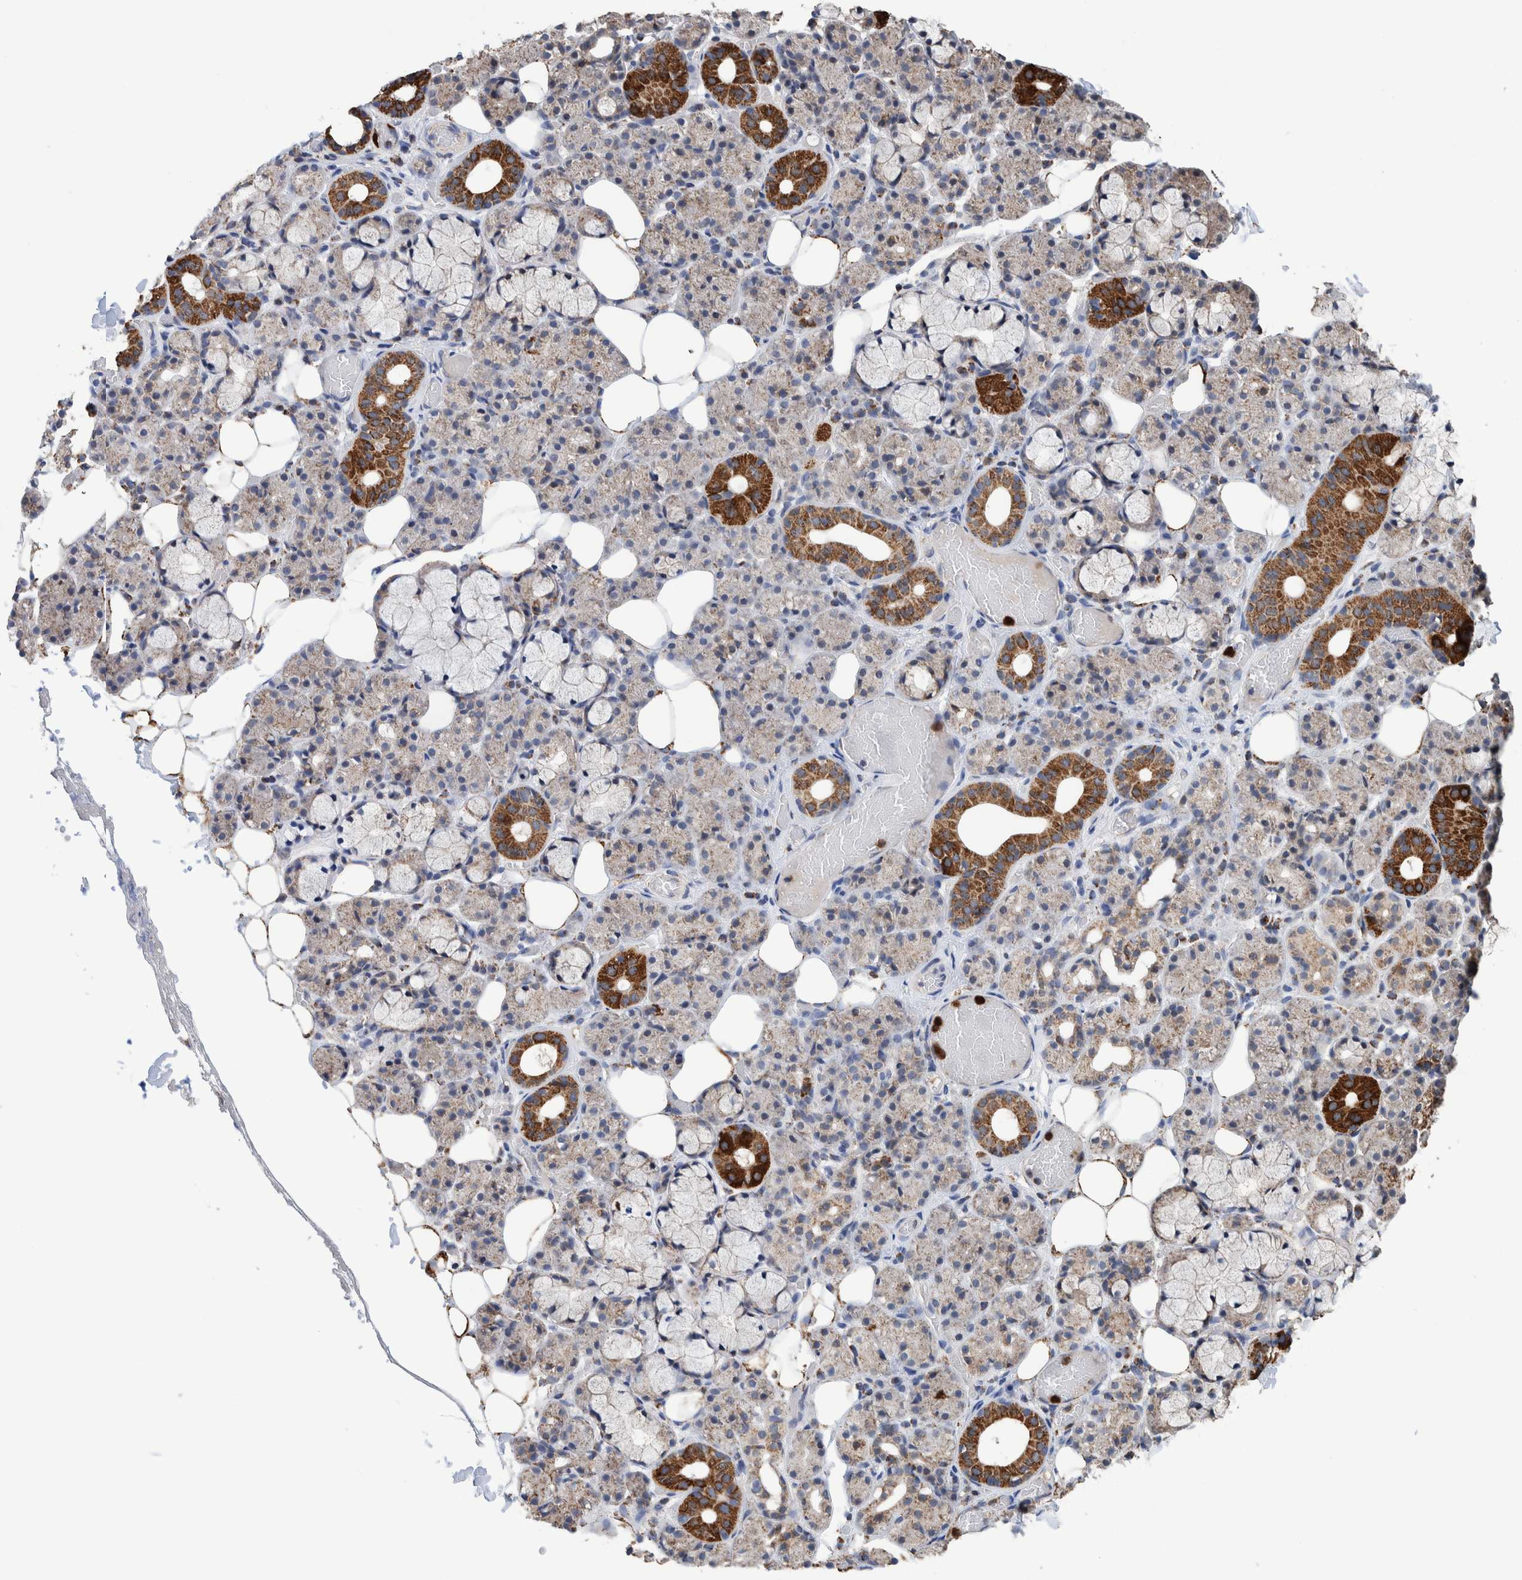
{"staining": {"intensity": "strong", "quantity": "<25%", "location": "cytoplasmic/membranous"}, "tissue": "salivary gland", "cell_type": "Glandular cells", "image_type": "normal", "snomed": [{"axis": "morphology", "description": "Normal tissue, NOS"}, {"axis": "topography", "description": "Salivary gland"}], "caption": "Immunohistochemistry image of normal human salivary gland stained for a protein (brown), which reveals medium levels of strong cytoplasmic/membranous positivity in about <25% of glandular cells.", "gene": "DECR1", "patient": {"sex": "male", "age": 63}}